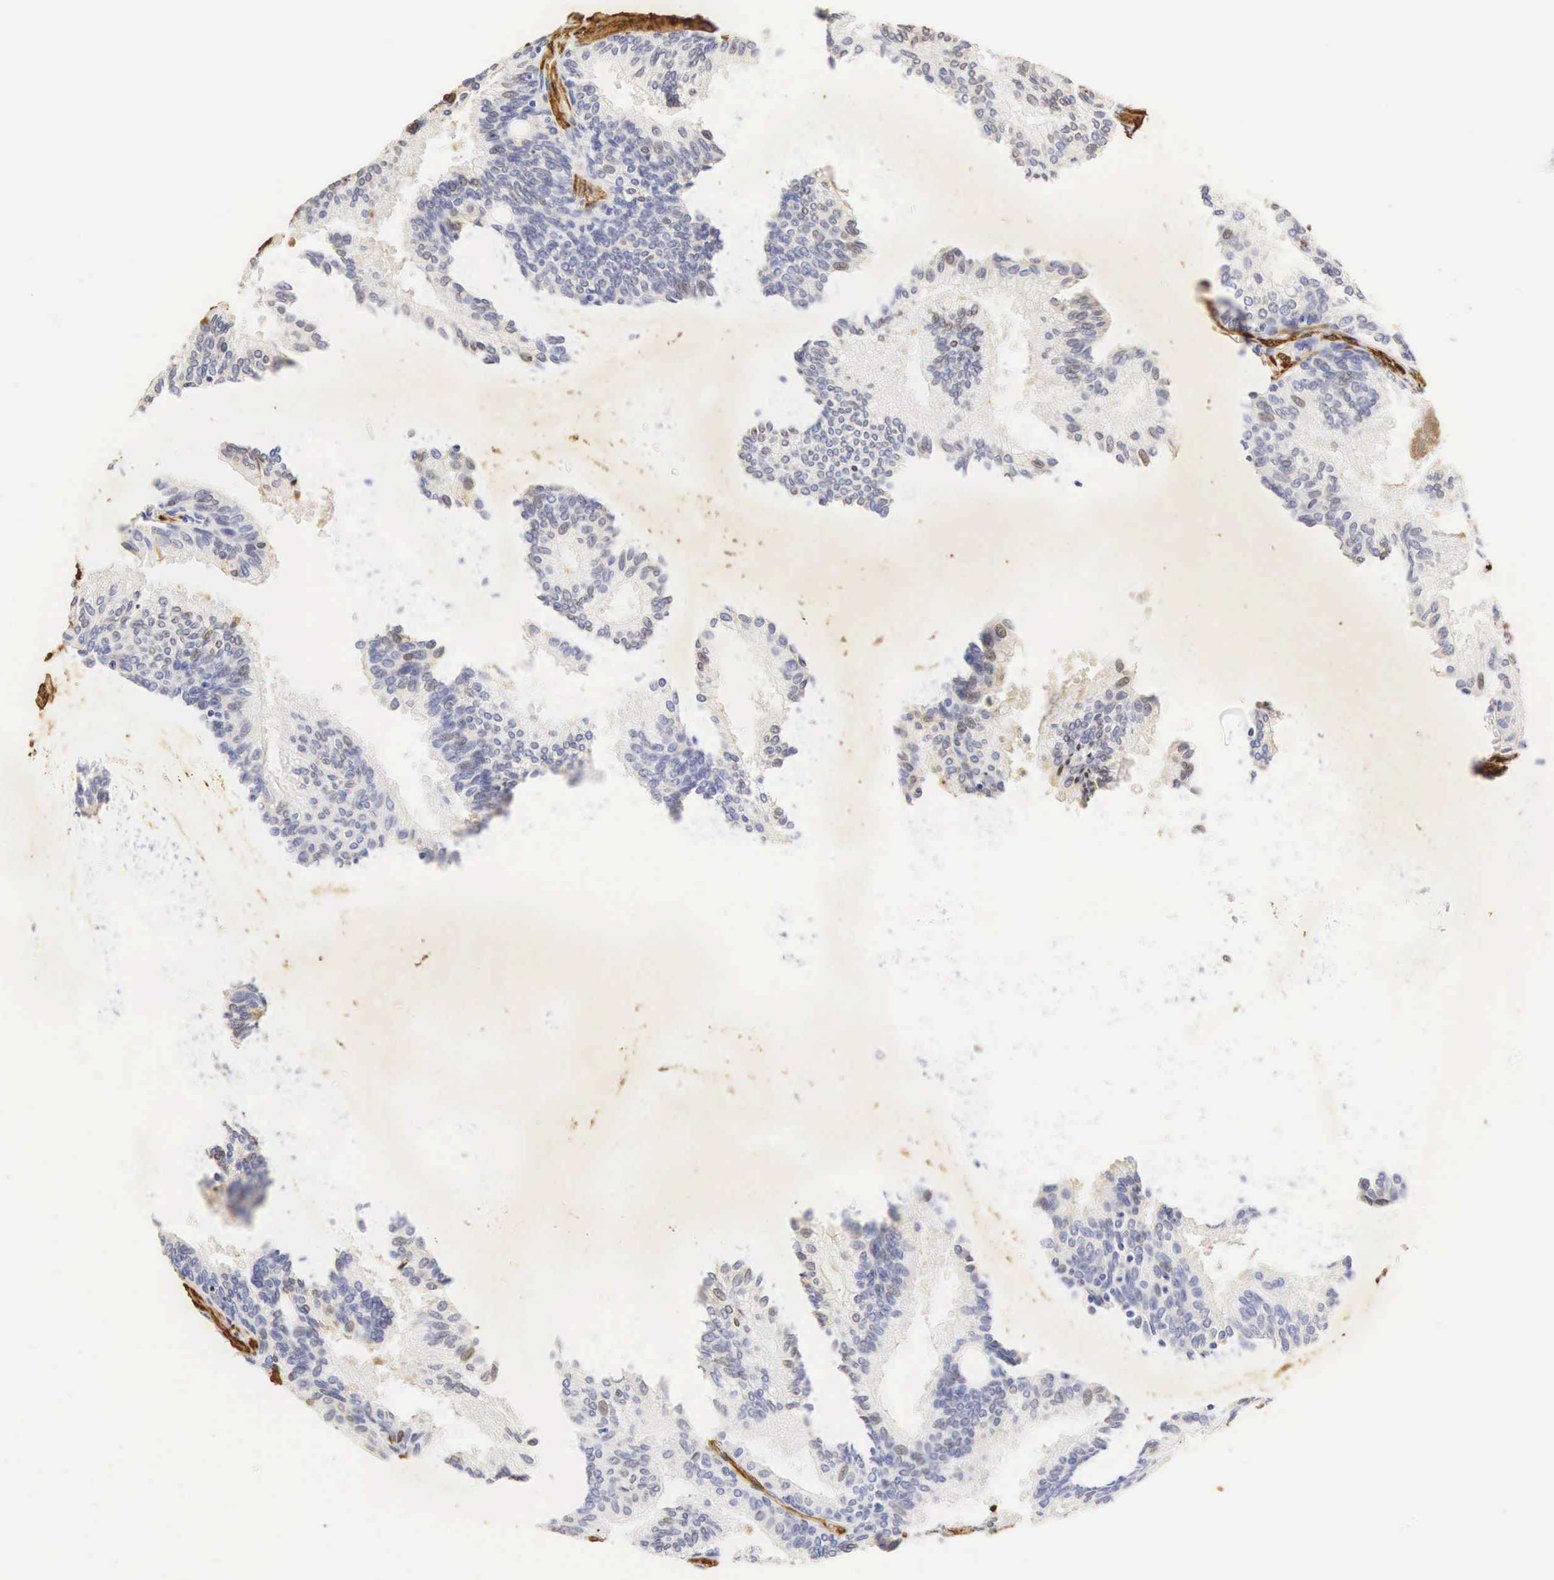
{"staining": {"intensity": "negative", "quantity": "none", "location": "none"}, "tissue": "prostate", "cell_type": "Glandular cells", "image_type": "normal", "snomed": [{"axis": "morphology", "description": "Normal tissue, NOS"}, {"axis": "topography", "description": "Prostate"}], "caption": "DAB immunohistochemical staining of unremarkable prostate displays no significant staining in glandular cells. (Brightfield microscopy of DAB (3,3'-diaminobenzidine) IHC at high magnification).", "gene": "CNN1", "patient": {"sex": "male", "age": 68}}